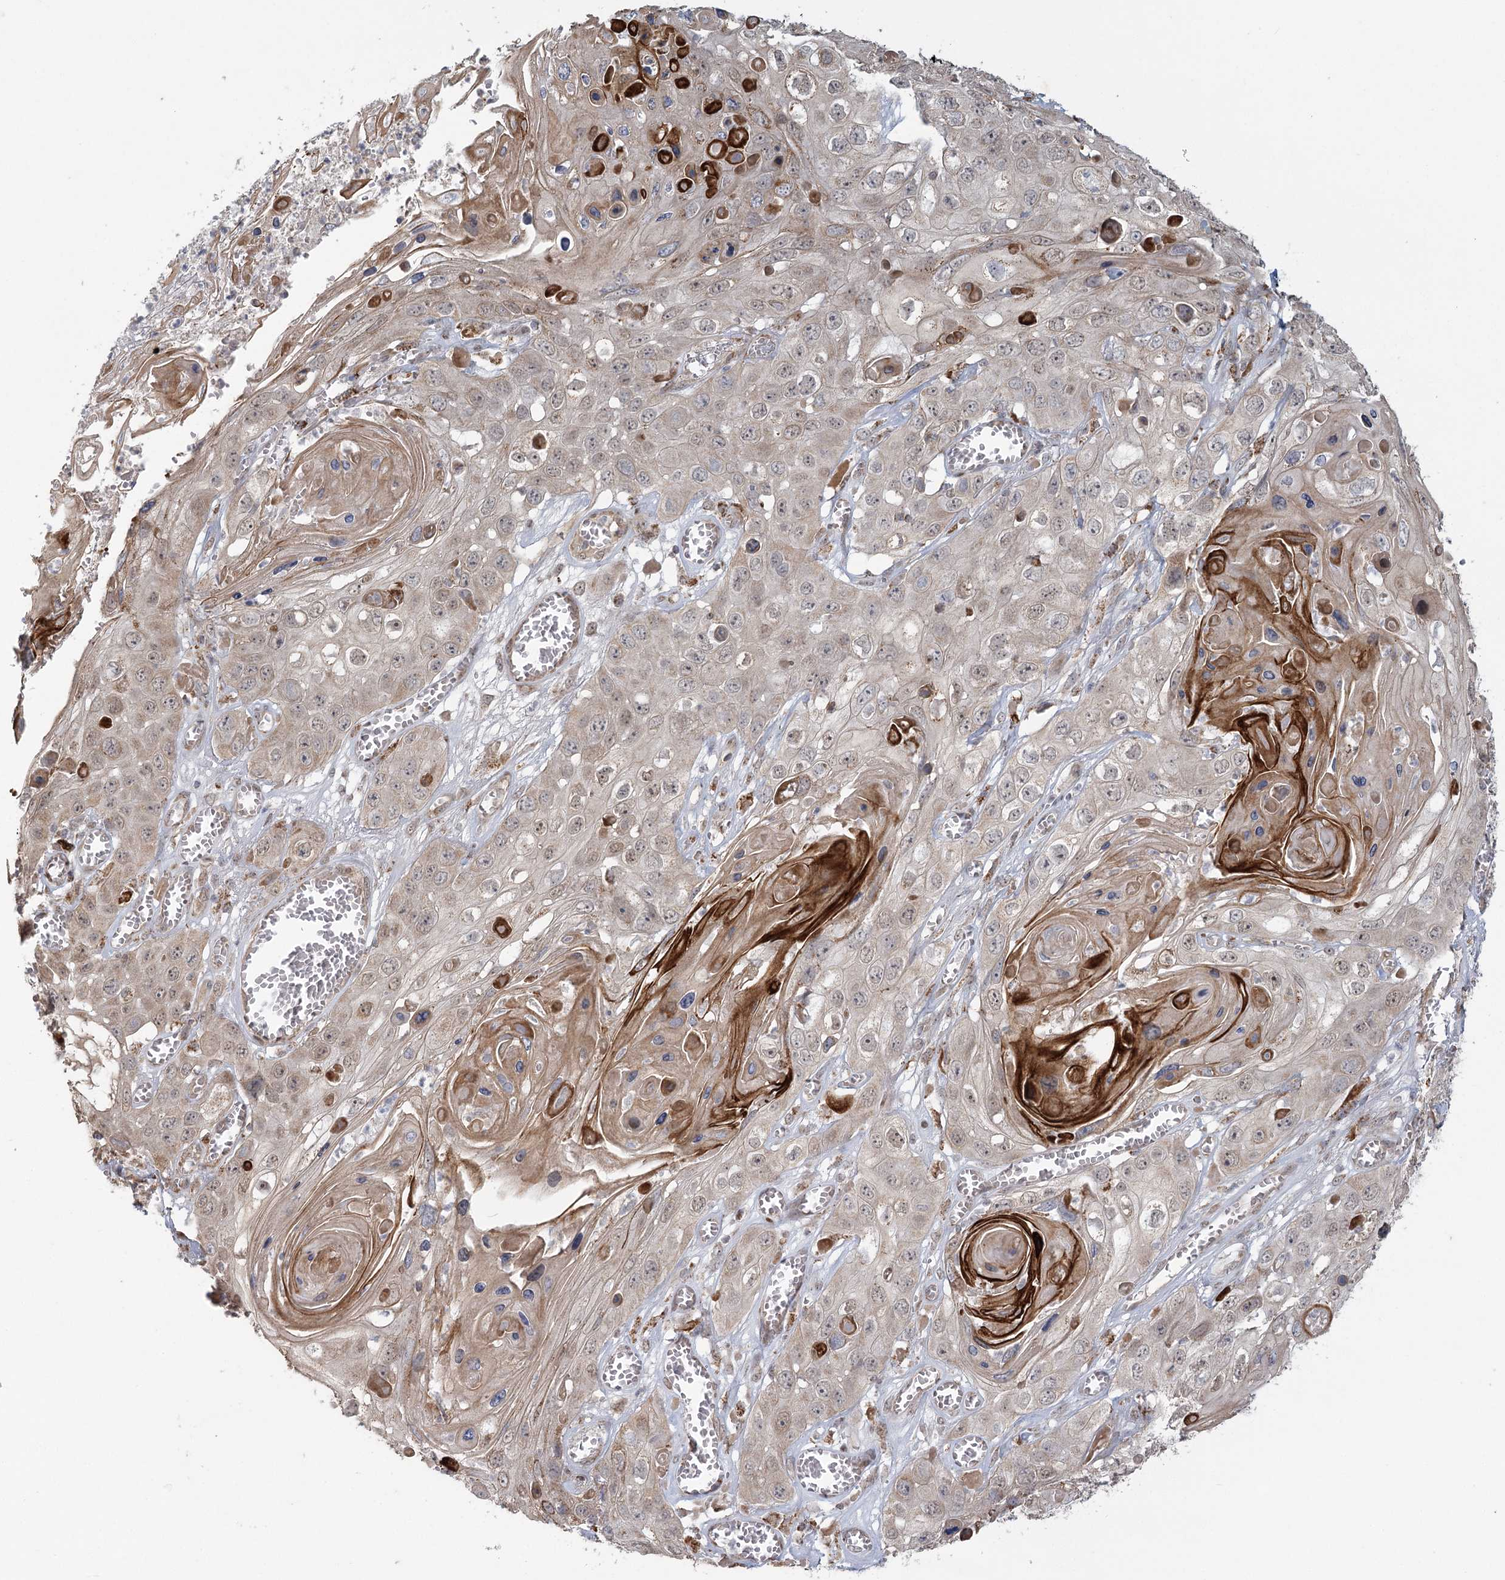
{"staining": {"intensity": "weak", "quantity": "<25%", "location": "cytoplasmic/membranous"}, "tissue": "skin cancer", "cell_type": "Tumor cells", "image_type": "cancer", "snomed": [{"axis": "morphology", "description": "Squamous cell carcinoma, NOS"}, {"axis": "topography", "description": "Skin"}], "caption": "DAB immunohistochemical staining of human skin cancer (squamous cell carcinoma) demonstrates no significant expression in tumor cells. (DAB immunohistochemistry (IHC) with hematoxylin counter stain).", "gene": "LACTB", "patient": {"sex": "male", "age": 55}}